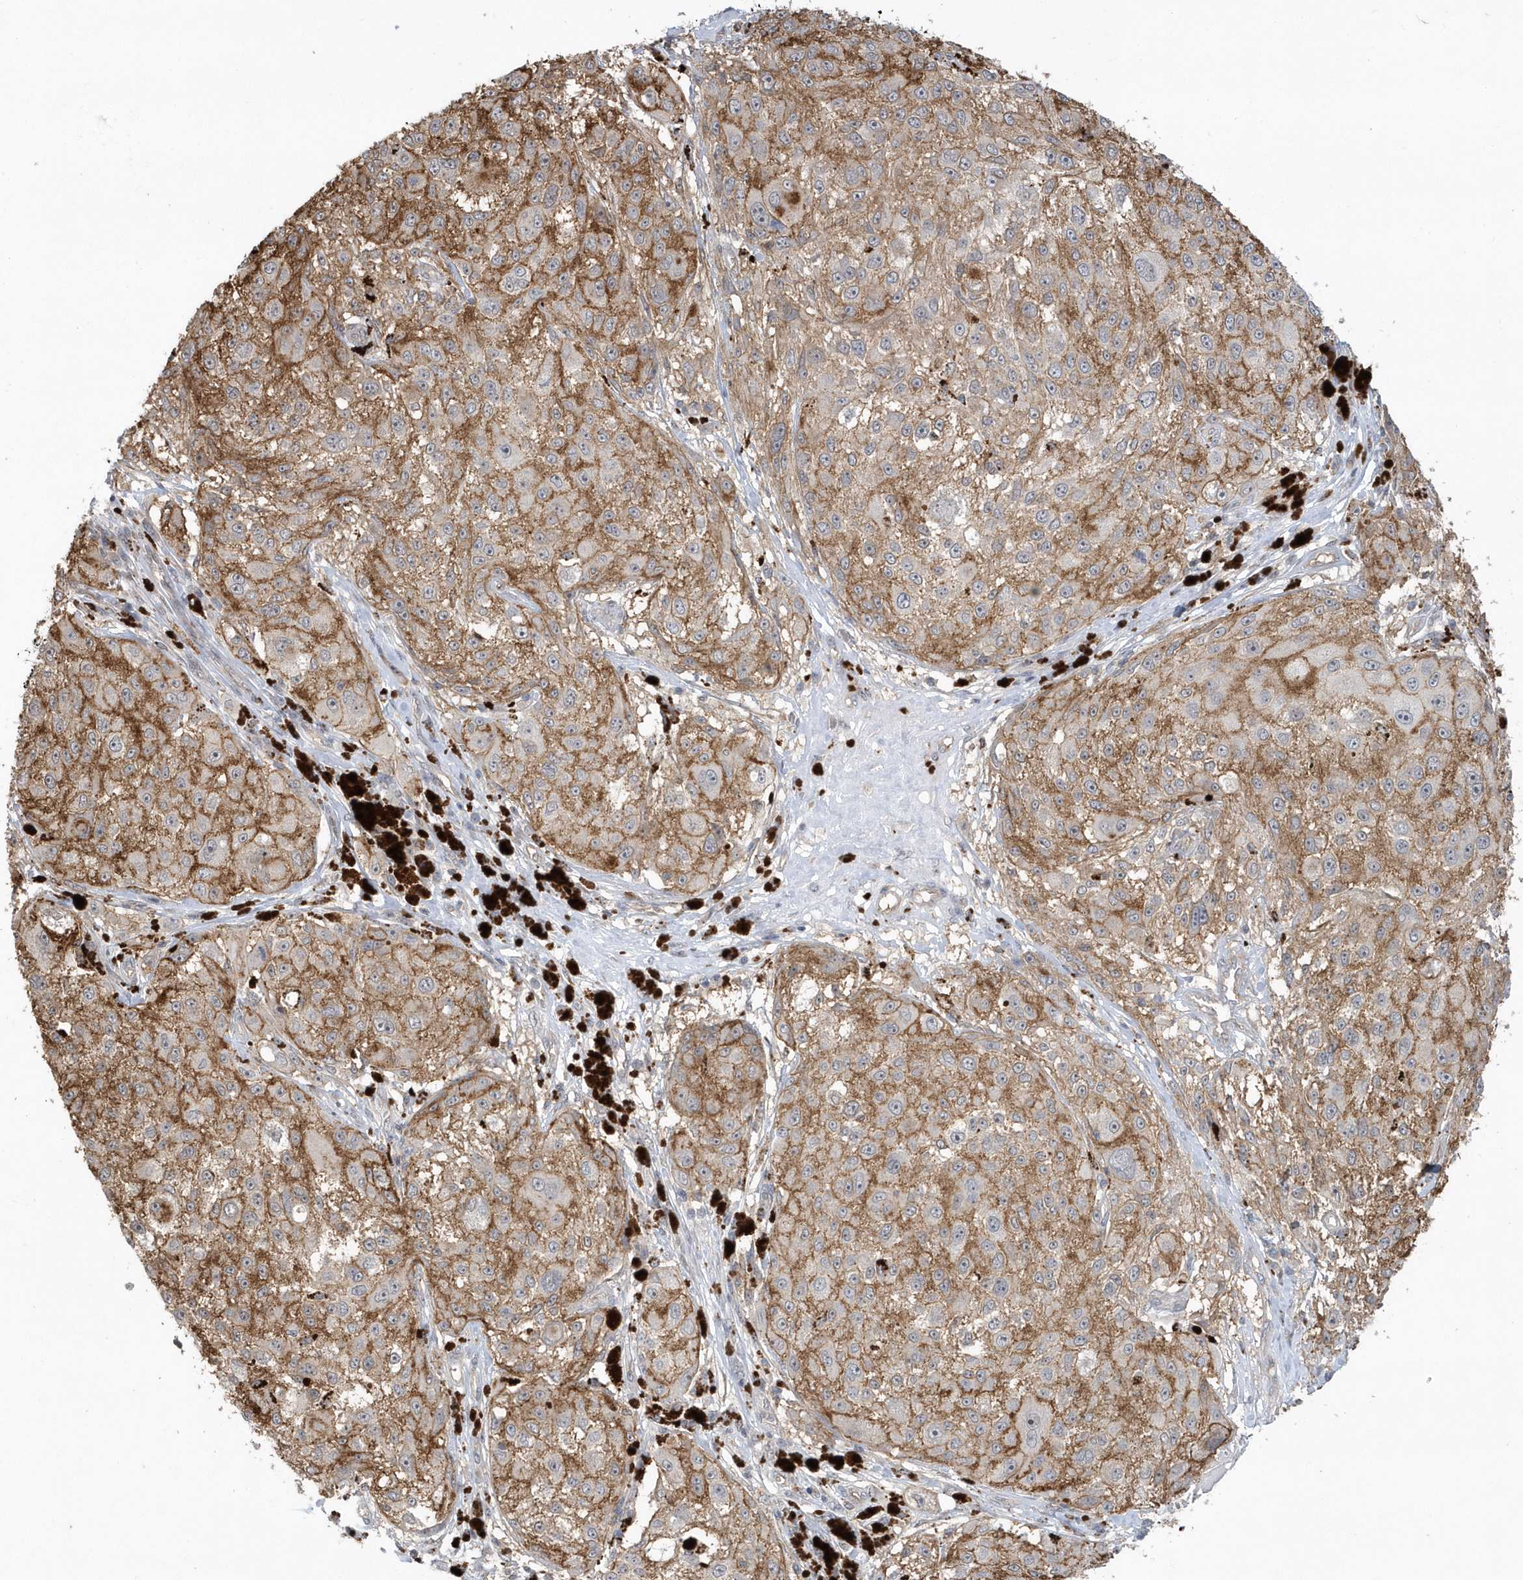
{"staining": {"intensity": "moderate", "quantity": ">75%", "location": "cytoplasmic/membranous"}, "tissue": "melanoma", "cell_type": "Tumor cells", "image_type": "cancer", "snomed": [{"axis": "morphology", "description": "Necrosis, NOS"}, {"axis": "morphology", "description": "Malignant melanoma, NOS"}, {"axis": "topography", "description": "Skin"}], "caption": "Human malignant melanoma stained with a brown dye reveals moderate cytoplasmic/membranous positive positivity in about >75% of tumor cells.", "gene": "CRIP3", "patient": {"sex": "female", "age": 87}}